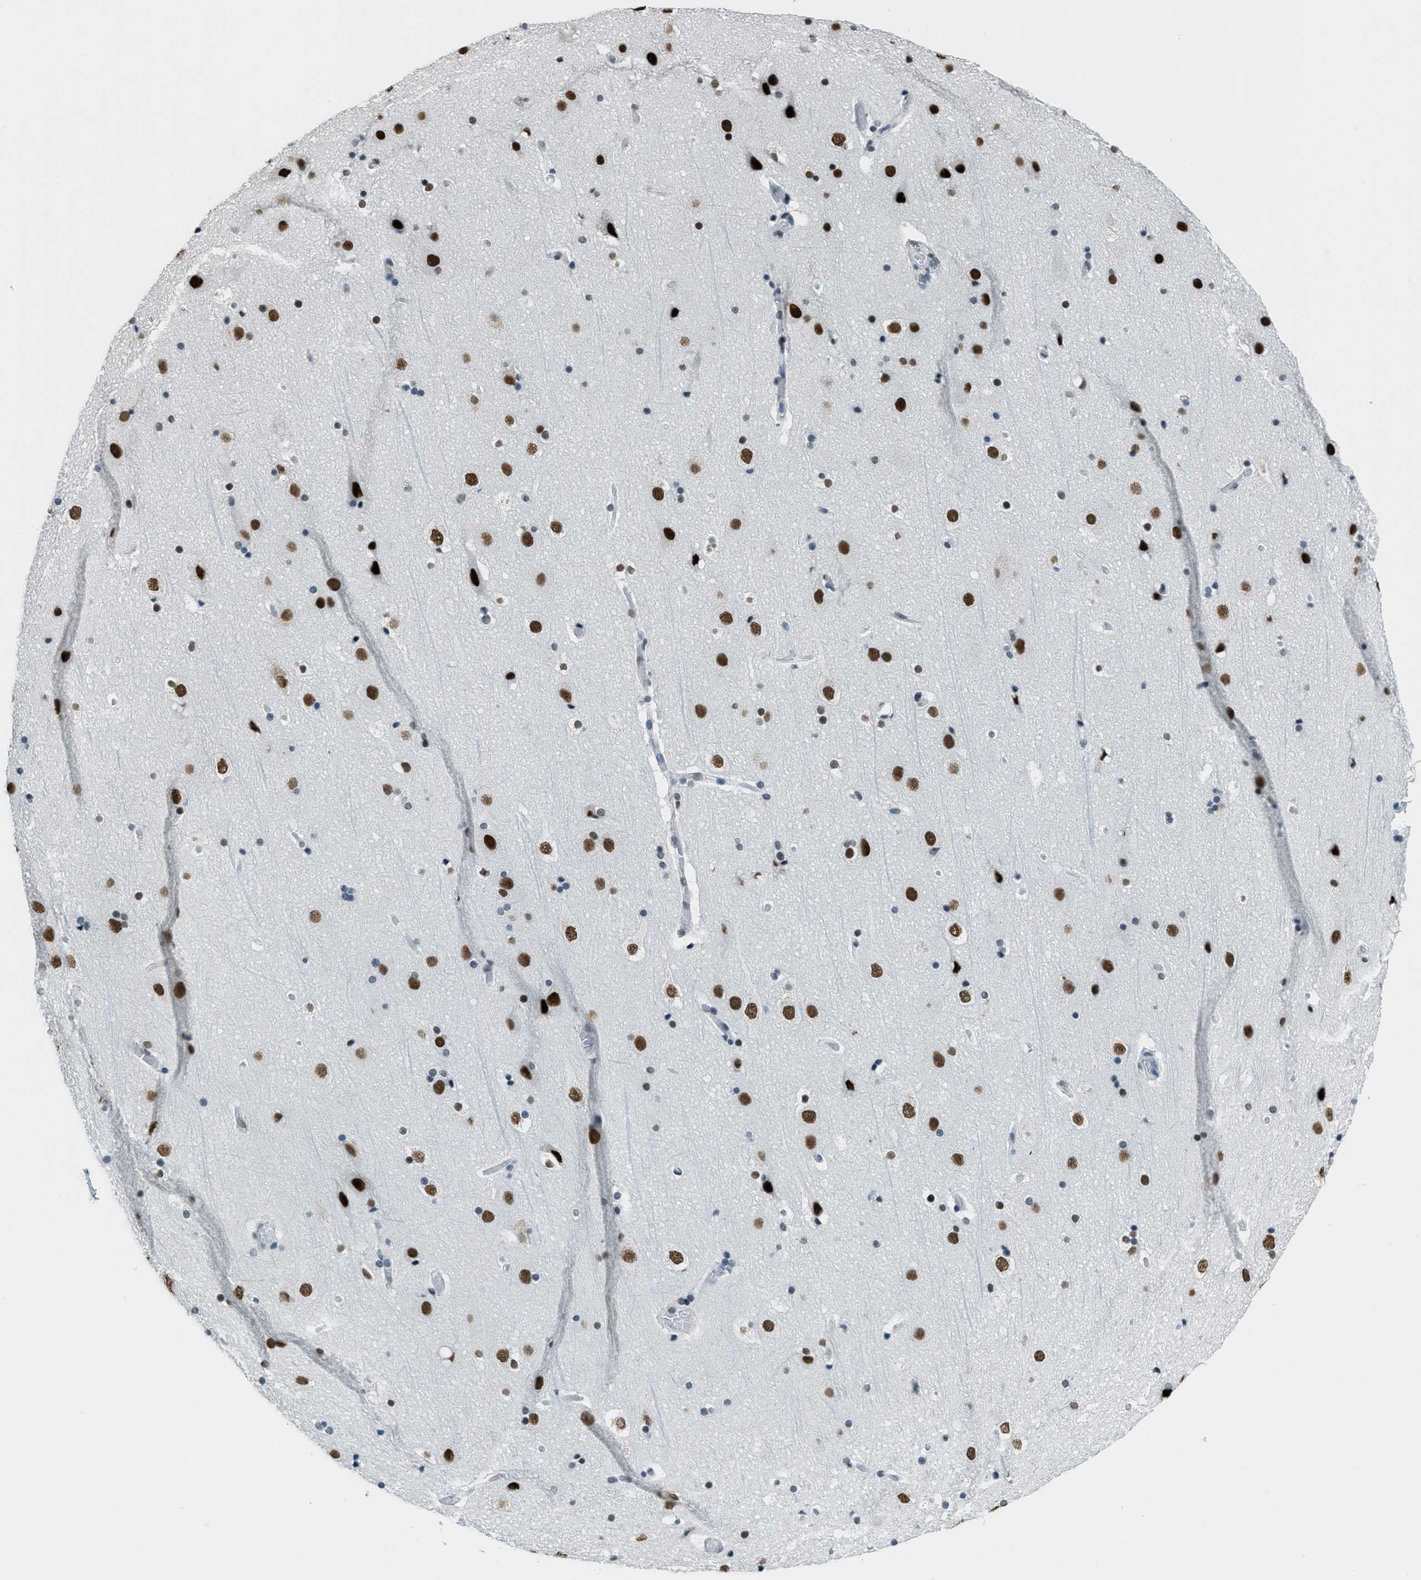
{"staining": {"intensity": "negative", "quantity": "none", "location": "none"}, "tissue": "cerebral cortex", "cell_type": "Endothelial cells", "image_type": "normal", "snomed": [{"axis": "morphology", "description": "Normal tissue, NOS"}, {"axis": "topography", "description": "Cerebral cortex"}], "caption": "DAB immunohistochemical staining of benign human cerebral cortex shows no significant positivity in endothelial cells.", "gene": "TTC13", "patient": {"sex": "male", "age": 57}}